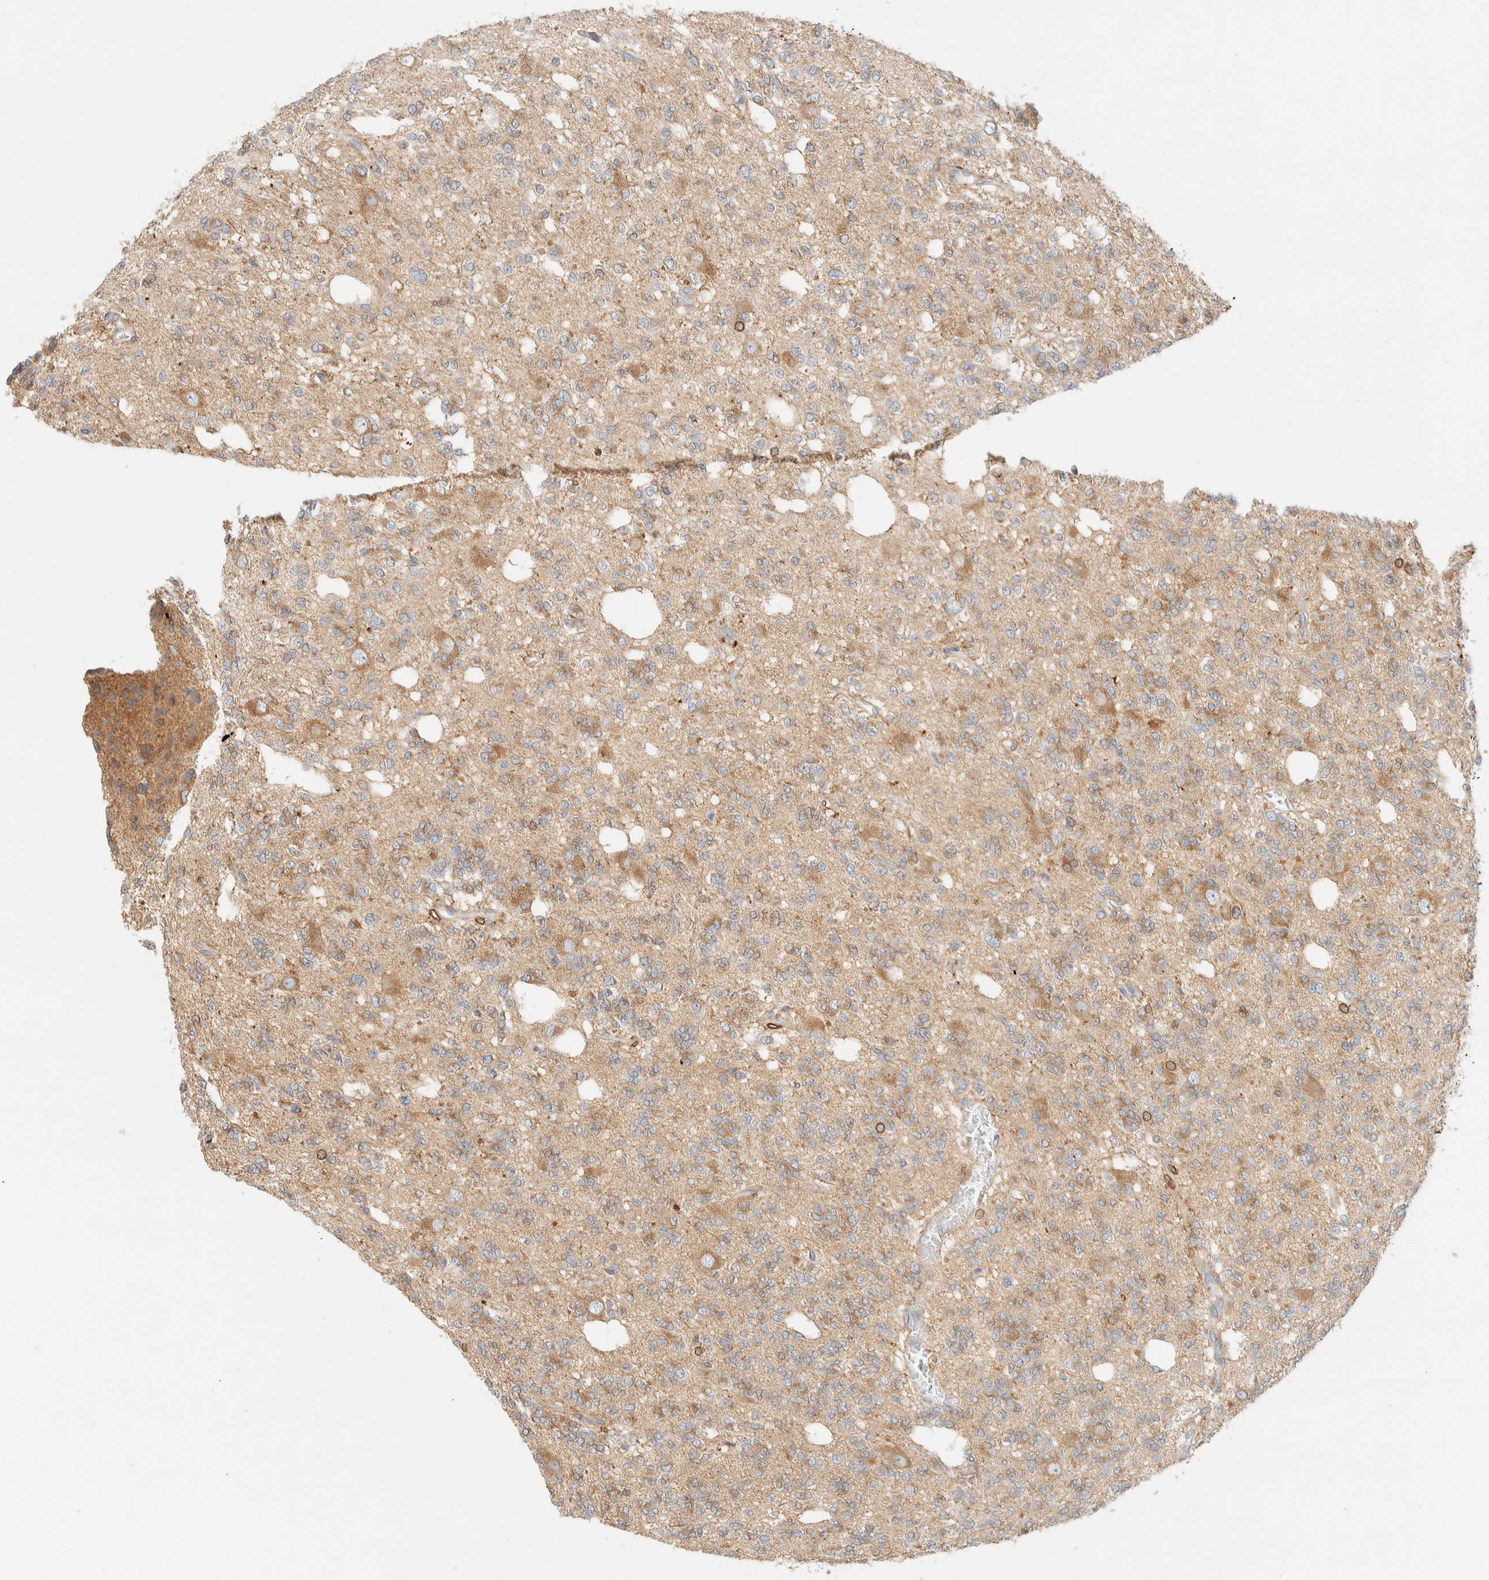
{"staining": {"intensity": "moderate", "quantity": "25%-75%", "location": "cytoplasmic/membranous"}, "tissue": "glioma", "cell_type": "Tumor cells", "image_type": "cancer", "snomed": [{"axis": "morphology", "description": "Glioma, malignant, Low grade"}, {"axis": "topography", "description": "Brain"}], "caption": "Immunohistochemistry (IHC) image of neoplastic tissue: human glioma stained using immunohistochemistry demonstrates medium levels of moderate protein expression localized specifically in the cytoplasmic/membranous of tumor cells, appearing as a cytoplasmic/membranous brown color.", "gene": "NT5C", "patient": {"sex": "male", "age": 38}}